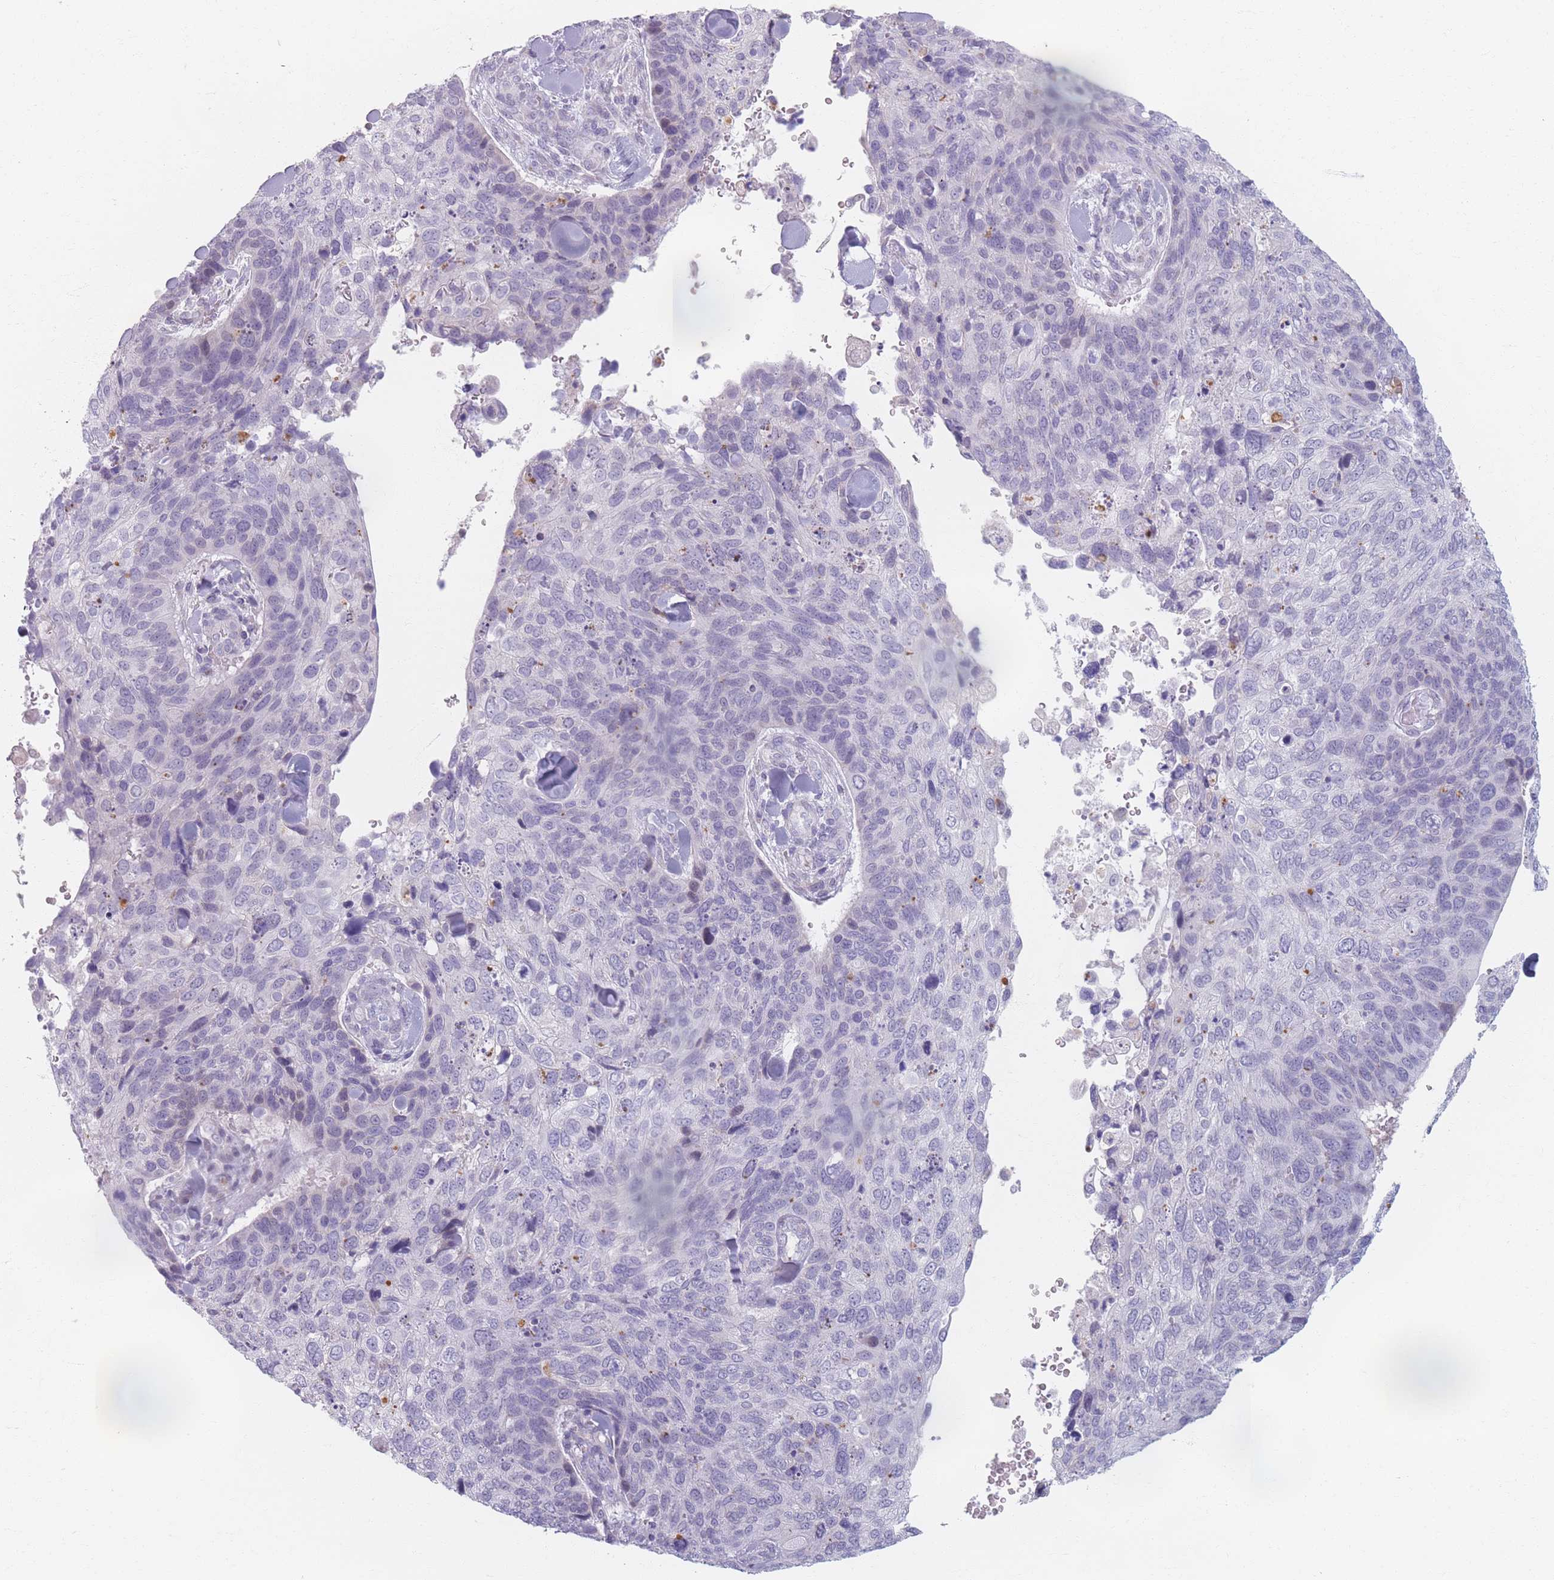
{"staining": {"intensity": "negative", "quantity": "none", "location": "none"}, "tissue": "skin cancer", "cell_type": "Tumor cells", "image_type": "cancer", "snomed": [{"axis": "morphology", "description": "Basal cell carcinoma"}, {"axis": "topography", "description": "Skin"}], "caption": "Immunohistochemistry (IHC) of human basal cell carcinoma (skin) shows no positivity in tumor cells.", "gene": "PIGM", "patient": {"sex": "female", "age": 74}}